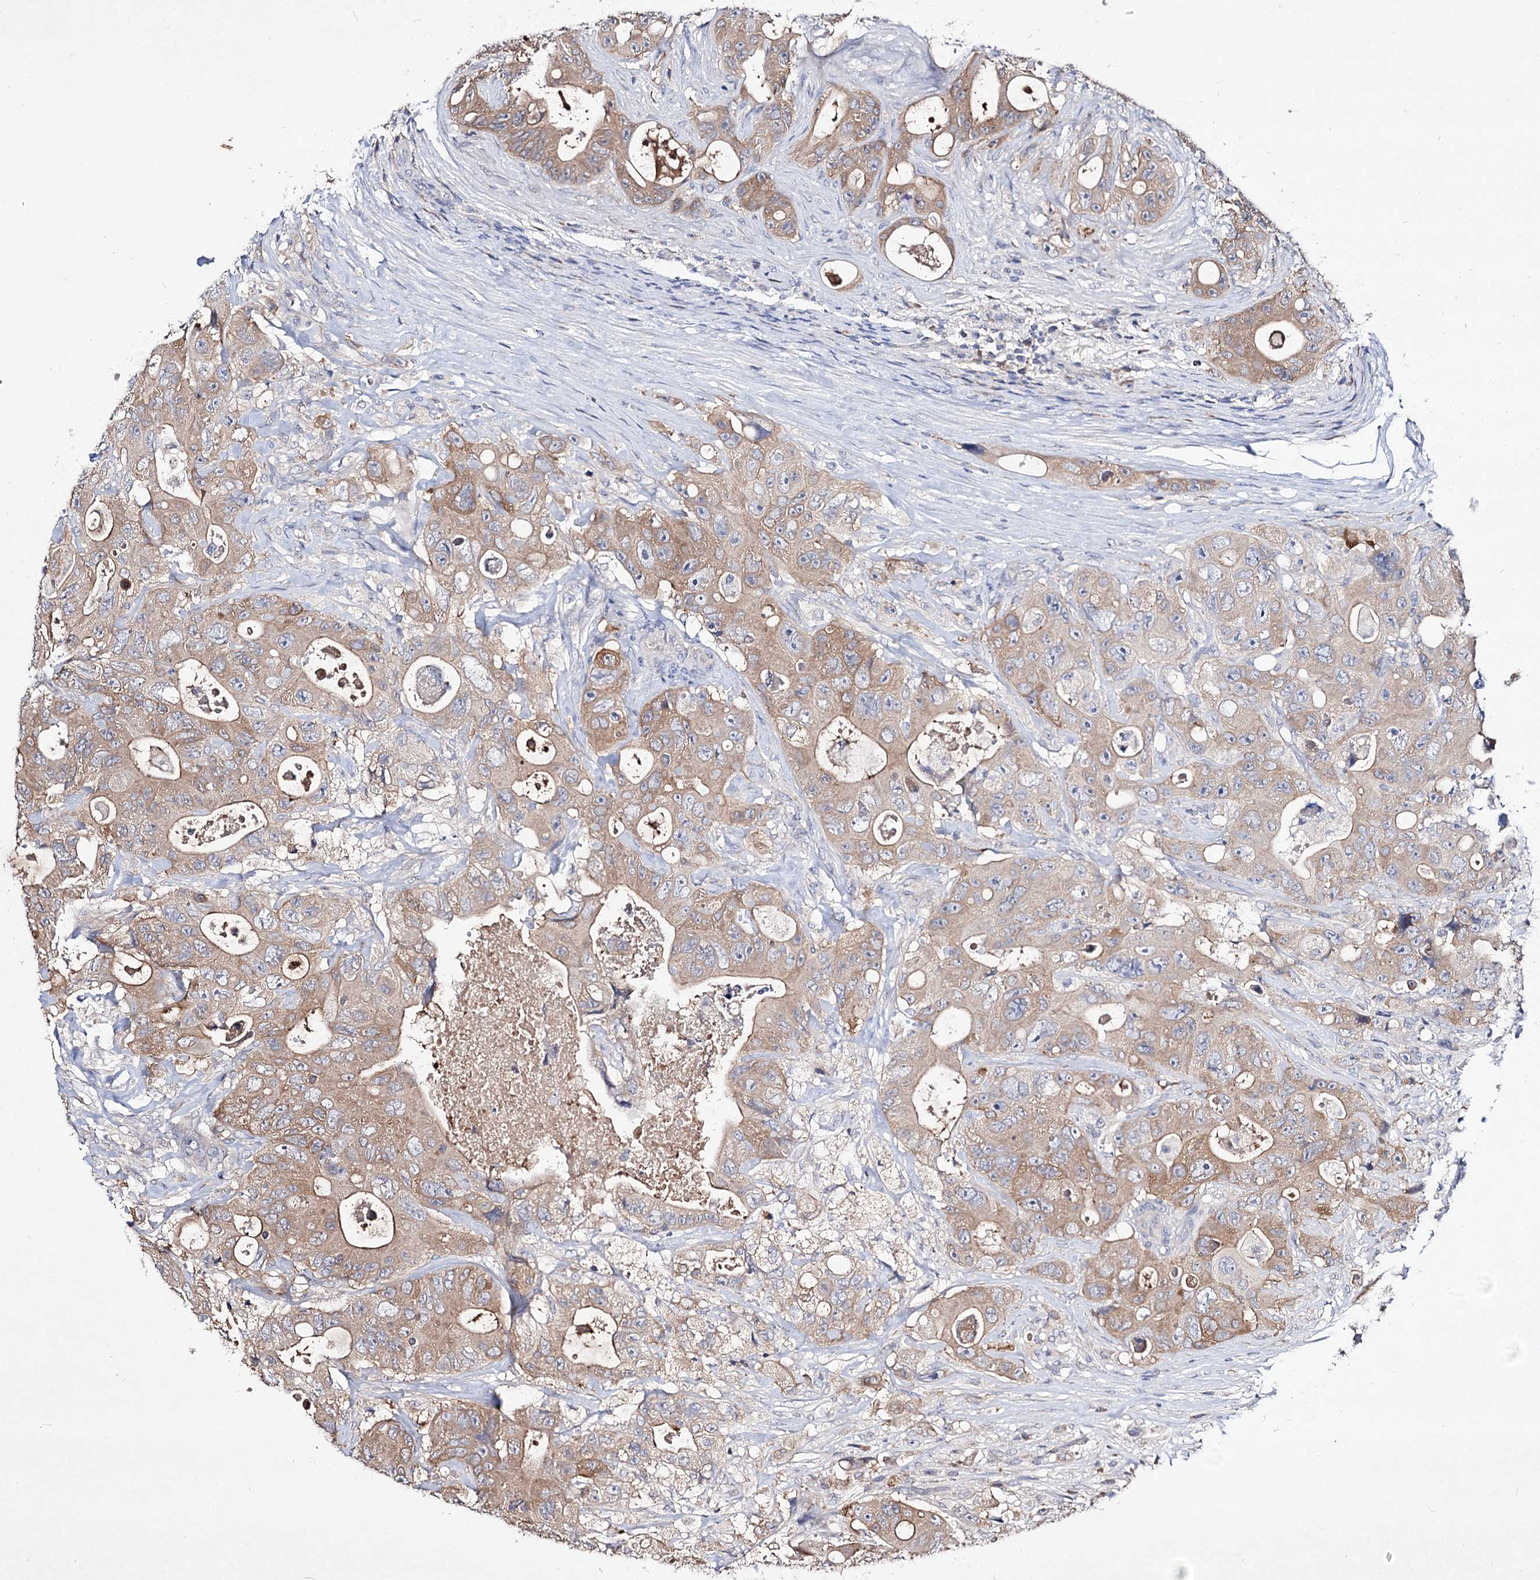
{"staining": {"intensity": "moderate", "quantity": ">75%", "location": "cytoplasmic/membranous"}, "tissue": "colorectal cancer", "cell_type": "Tumor cells", "image_type": "cancer", "snomed": [{"axis": "morphology", "description": "Adenocarcinoma, NOS"}, {"axis": "topography", "description": "Colon"}], "caption": "Tumor cells show medium levels of moderate cytoplasmic/membranous staining in approximately >75% of cells in adenocarcinoma (colorectal). The protein of interest is shown in brown color, while the nuclei are stained blue.", "gene": "ARFIP2", "patient": {"sex": "female", "age": 46}}